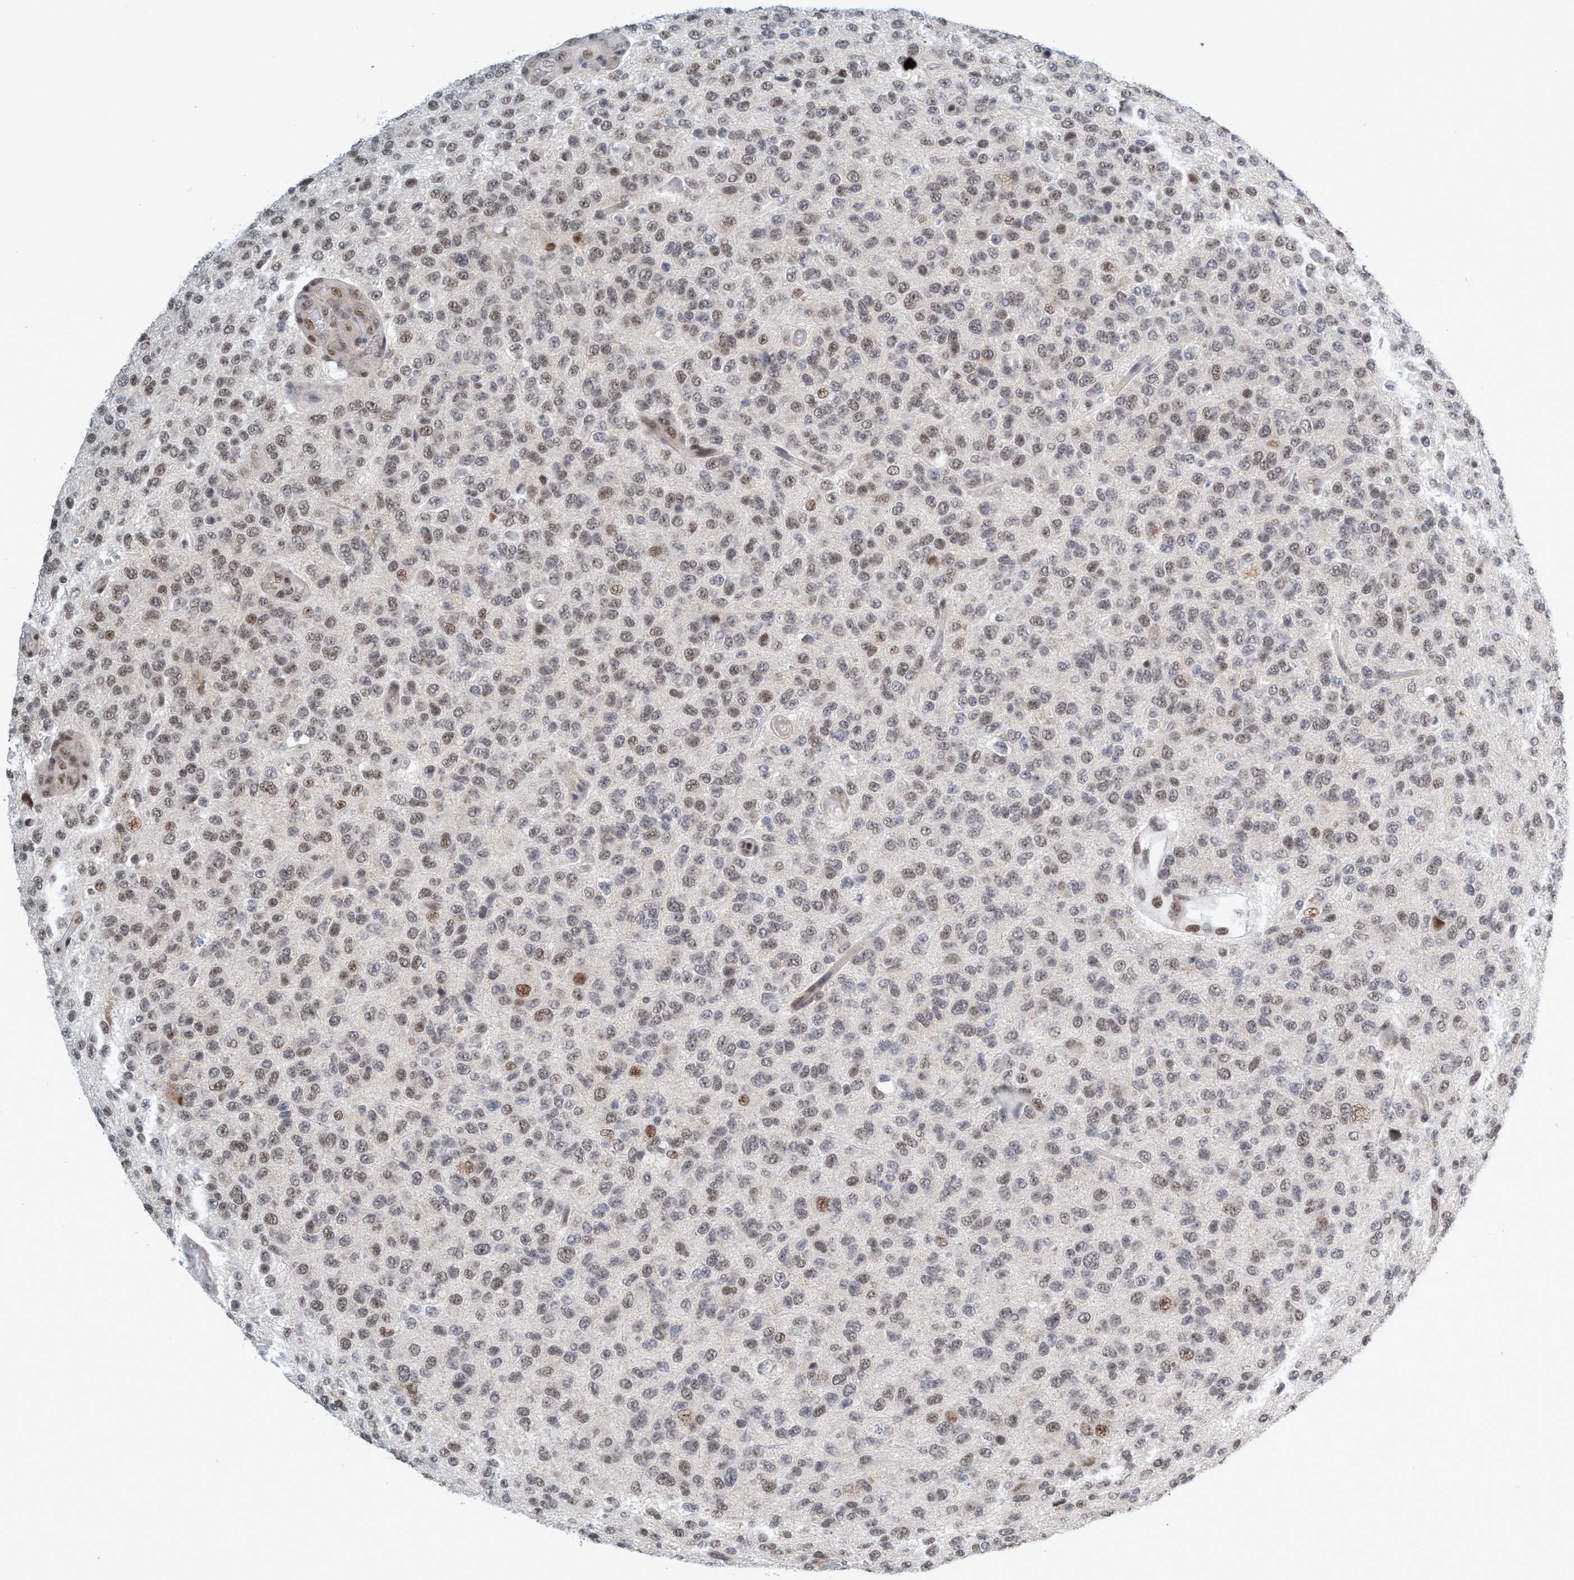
{"staining": {"intensity": "moderate", "quantity": "<25%", "location": "nuclear"}, "tissue": "glioma", "cell_type": "Tumor cells", "image_type": "cancer", "snomed": [{"axis": "morphology", "description": "Glioma, malignant, High grade"}, {"axis": "topography", "description": "pancreas cauda"}], "caption": "Immunohistochemistry photomicrograph of neoplastic tissue: glioma stained using IHC demonstrates low levels of moderate protein expression localized specifically in the nuclear of tumor cells, appearing as a nuclear brown color.", "gene": "SMCR8", "patient": {"sex": "male", "age": 60}}